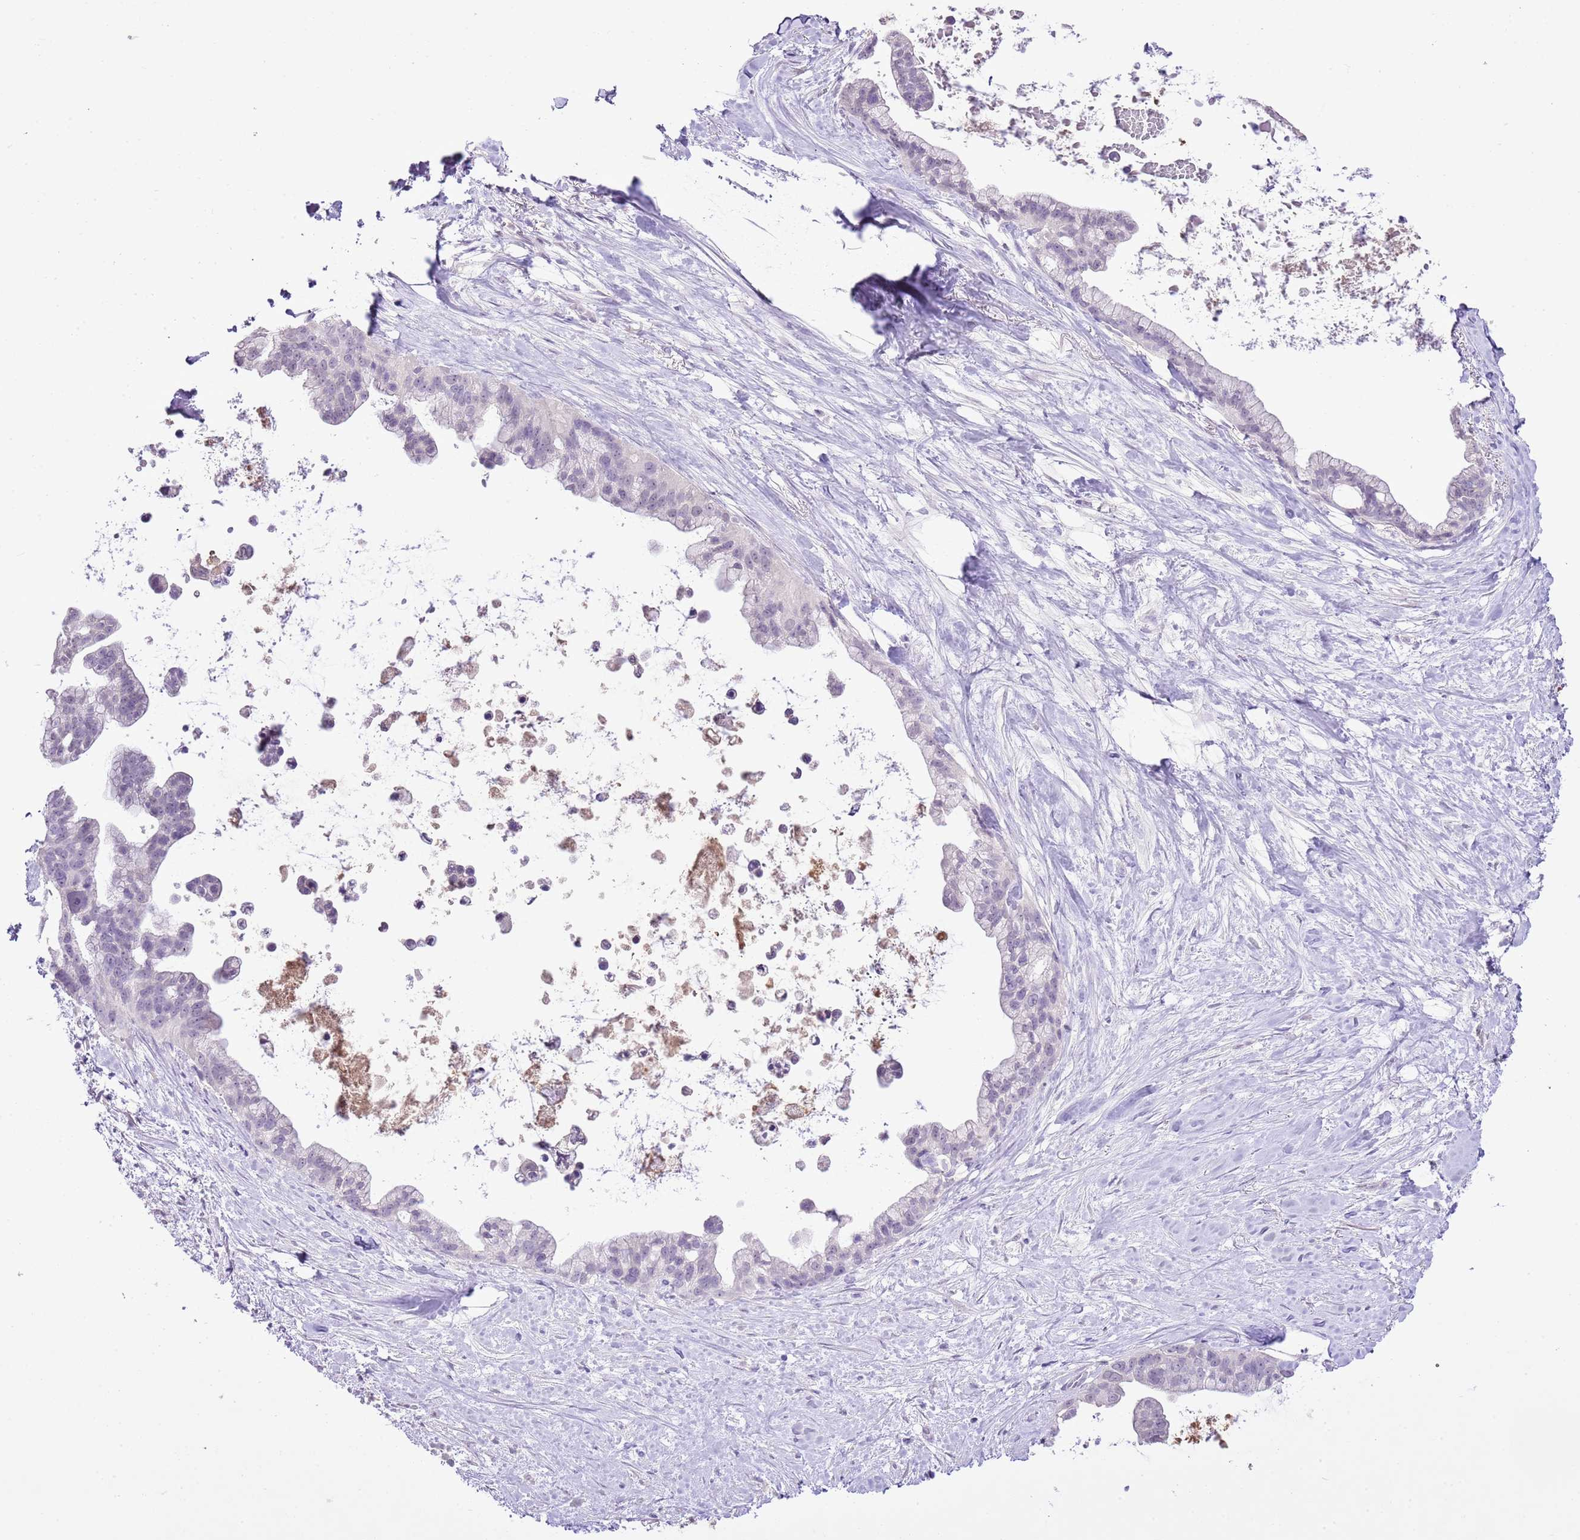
{"staining": {"intensity": "negative", "quantity": "none", "location": "none"}, "tissue": "pancreatic cancer", "cell_type": "Tumor cells", "image_type": "cancer", "snomed": [{"axis": "morphology", "description": "Adenocarcinoma, NOS"}, {"axis": "topography", "description": "Pancreas"}], "caption": "Image shows no significant protein positivity in tumor cells of adenocarcinoma (pancreatic).", "gene": "XPO7", "patient": {"sex": "female", "age": 83}}